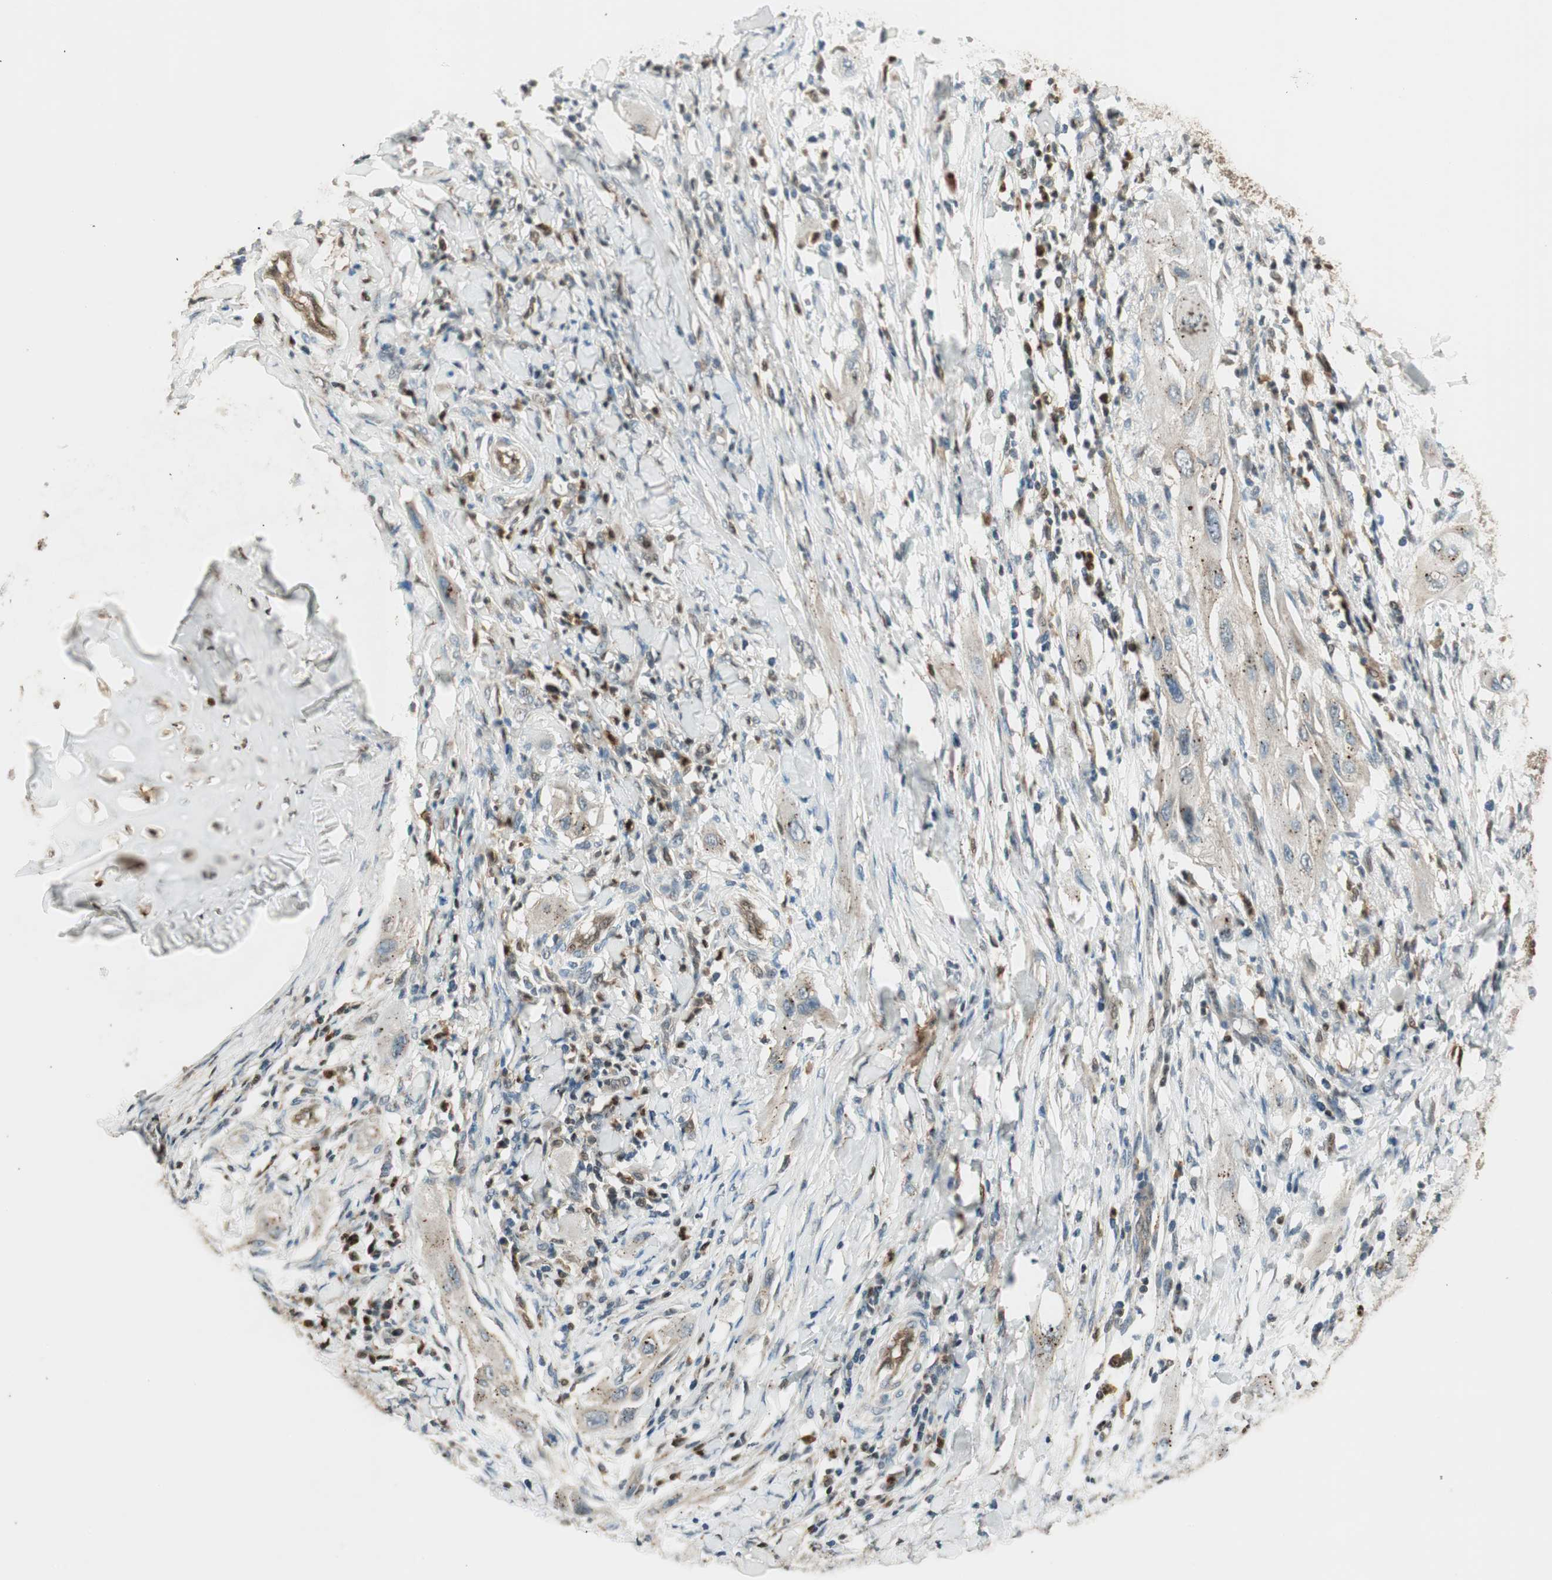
{"staining": {"intensity": "moderate", "quantity": "<25%", "location": "cytoplasmic/membranous"}, "tissue": "lung cancer", "cell_type": "Tumor cells", "image_type": "cancer", "snomed": [{"axis": "morphology", "description": "Squamous cell carcinoma, NOS"}, {"axis": "topography", "description": "Lung"}], "caption": "This image demonstrates immunohistochemistry (IHC) staining of human lung squamous cell carcinoma, with low moderate cytoplasmic/membranous positivity in approximately <25% of tumor cells.", "gene": "LTA4H", "patient": {"sex": "female", "age": 47}}